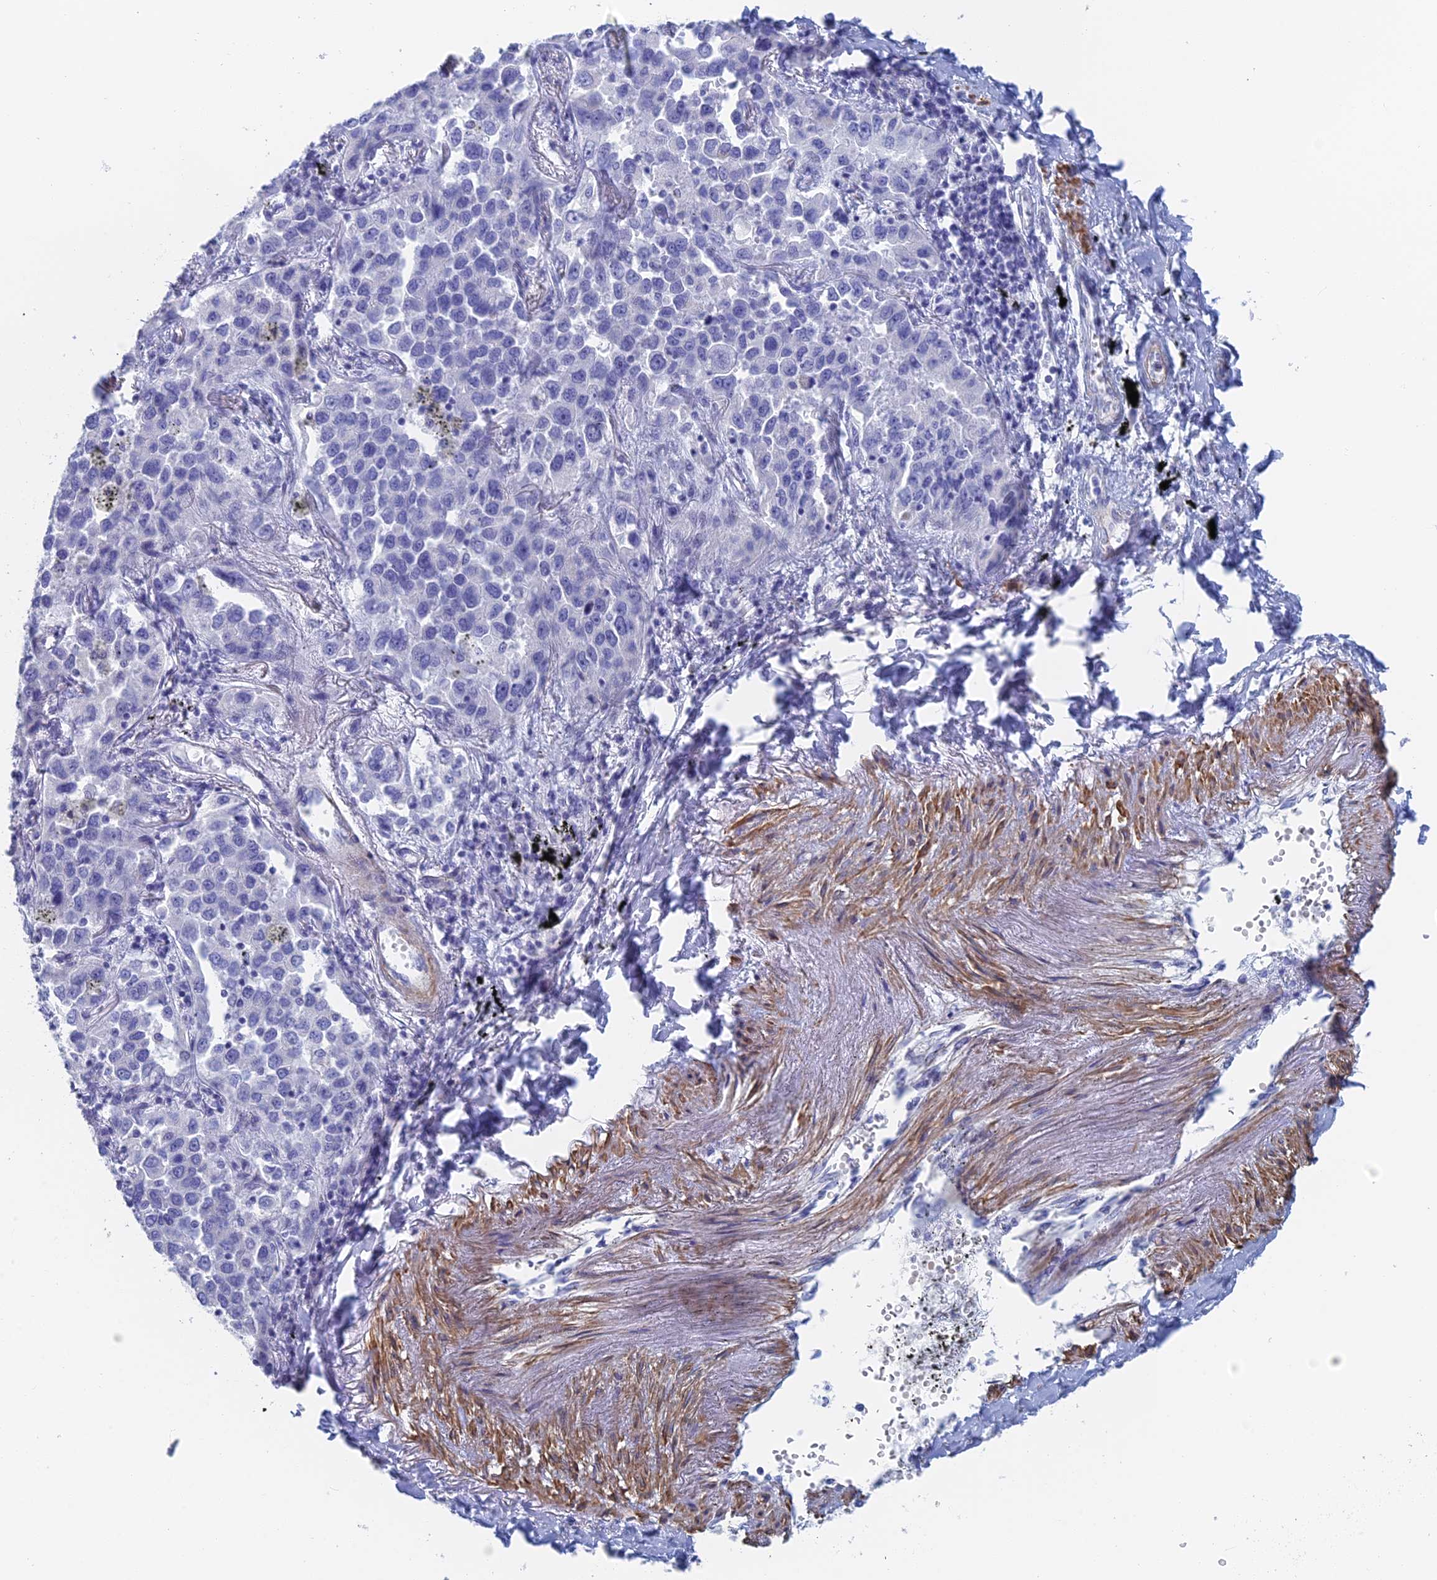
{"staining": {"intensity": "negative", "quantity": "none", "location": "none"}, "tissue": "lung cancer", "cell_type": "Tumor cells", "image_type": "cancer", "snomed": [{"axis": "morphology", "description": "Adenocarcinoma, NOS"}, {"axis": "topography", "description": "Lung"}], "caption": "The micrograph displays no staining of tumor cells in lung cancer.", "gene": "KCNK18", "patient": {"sex": "male", "age": 67}}